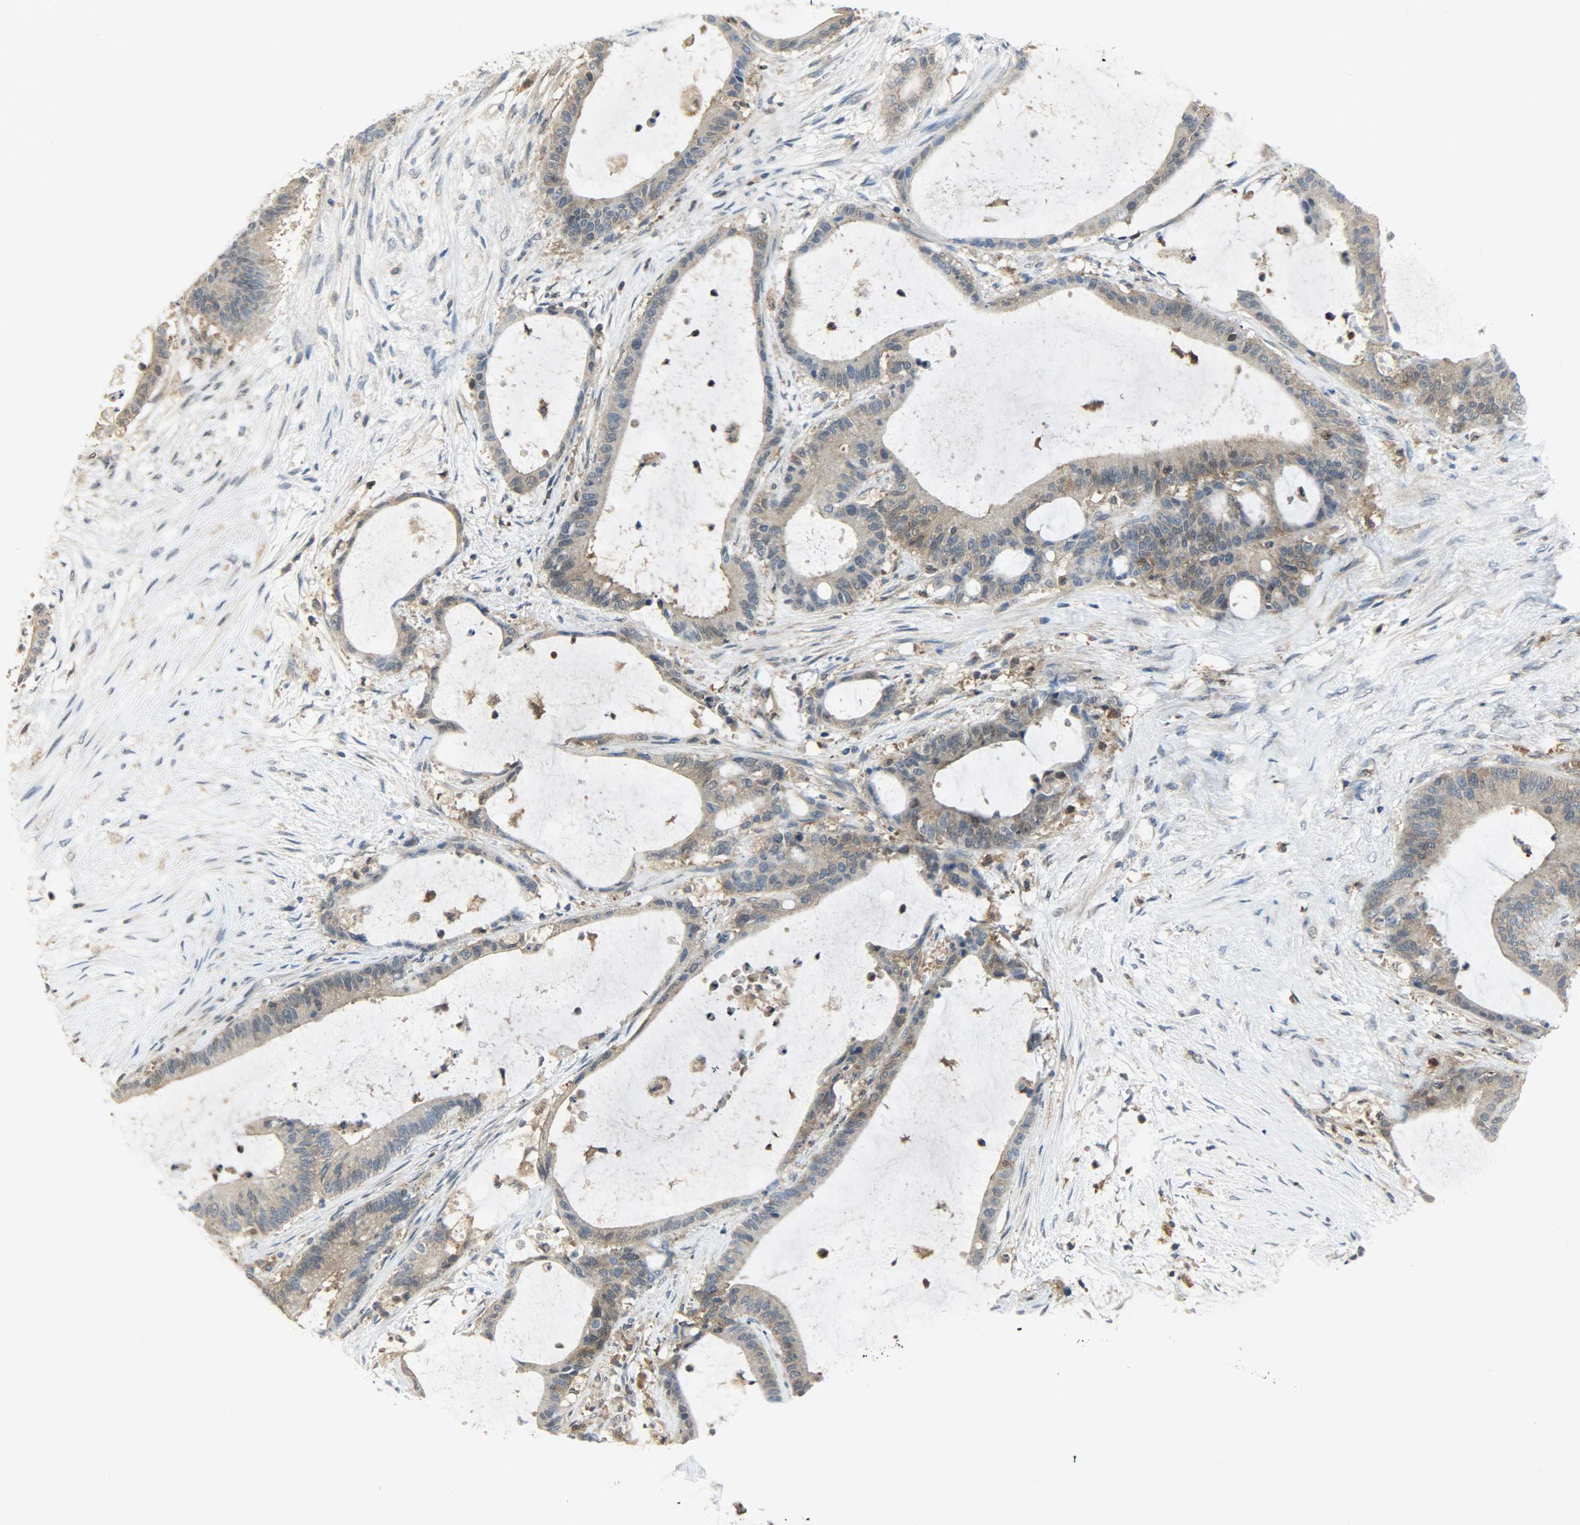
{"staining": {"intensity": "moderate", "quantity": ">75%", "location": "cytoplasmic/membranous"}, "tissue": "liver cancer", "cell_type": "Tumor cells", "image_type": "cancer", "snomed": [{"axis": "morphology", "description": "Cholangiocarcinoma"}, {"axis": "topography", "description": "Liver"}], "caption": "Protein analysis of liver cholangiocarcinoma tissue shows moderate cytoplasmic/membranous positivity in about >75% of tumor cells. The staining was performed using DAB, with brown indicating positive protein expression. Nuclei are stained blue with hematoxylin.", "gene": "TRIM21", "patient": {"sex": "female", "age": 73}}